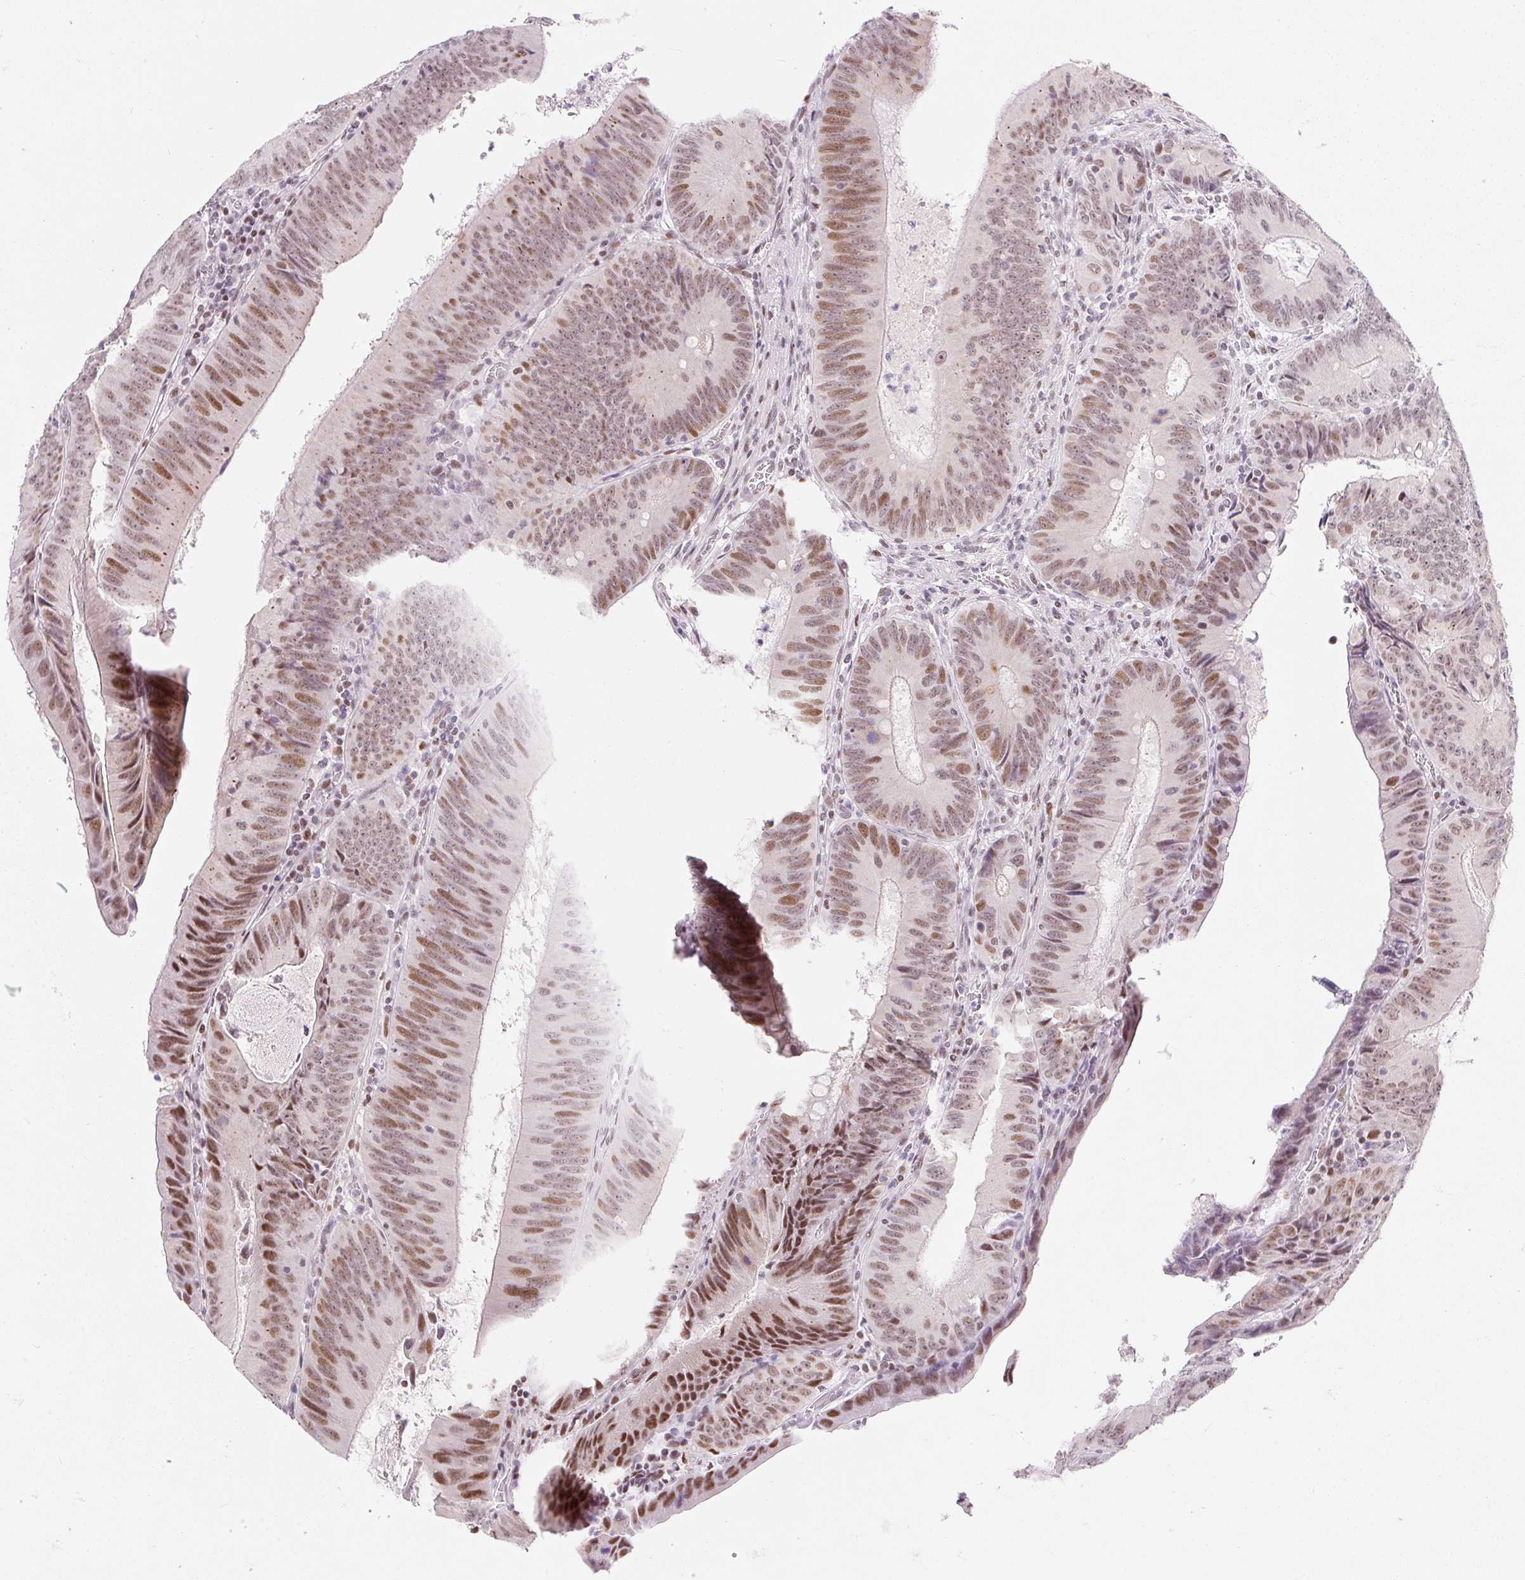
{"staining": {"intensity": "moderate", "quantity": ">75%", "location": "nuclear"}, "tissue": "colorectal cancer", "cell_type": "Tumor cells", "image_type": "cancer", "snomed": [{"axis": "morphology", "description": "Adenocarcinoma, NOS"}, {"axis": "topography", "description": "Rectum"}], "caption": "Immunohistochemical staining of colorectal adenocarcinoma demonstrates moderate nuclear protein positivity in about >75% of tumor cells.", "gene": "H2BW1", "patient": {"sex": "female", "age": 72}}